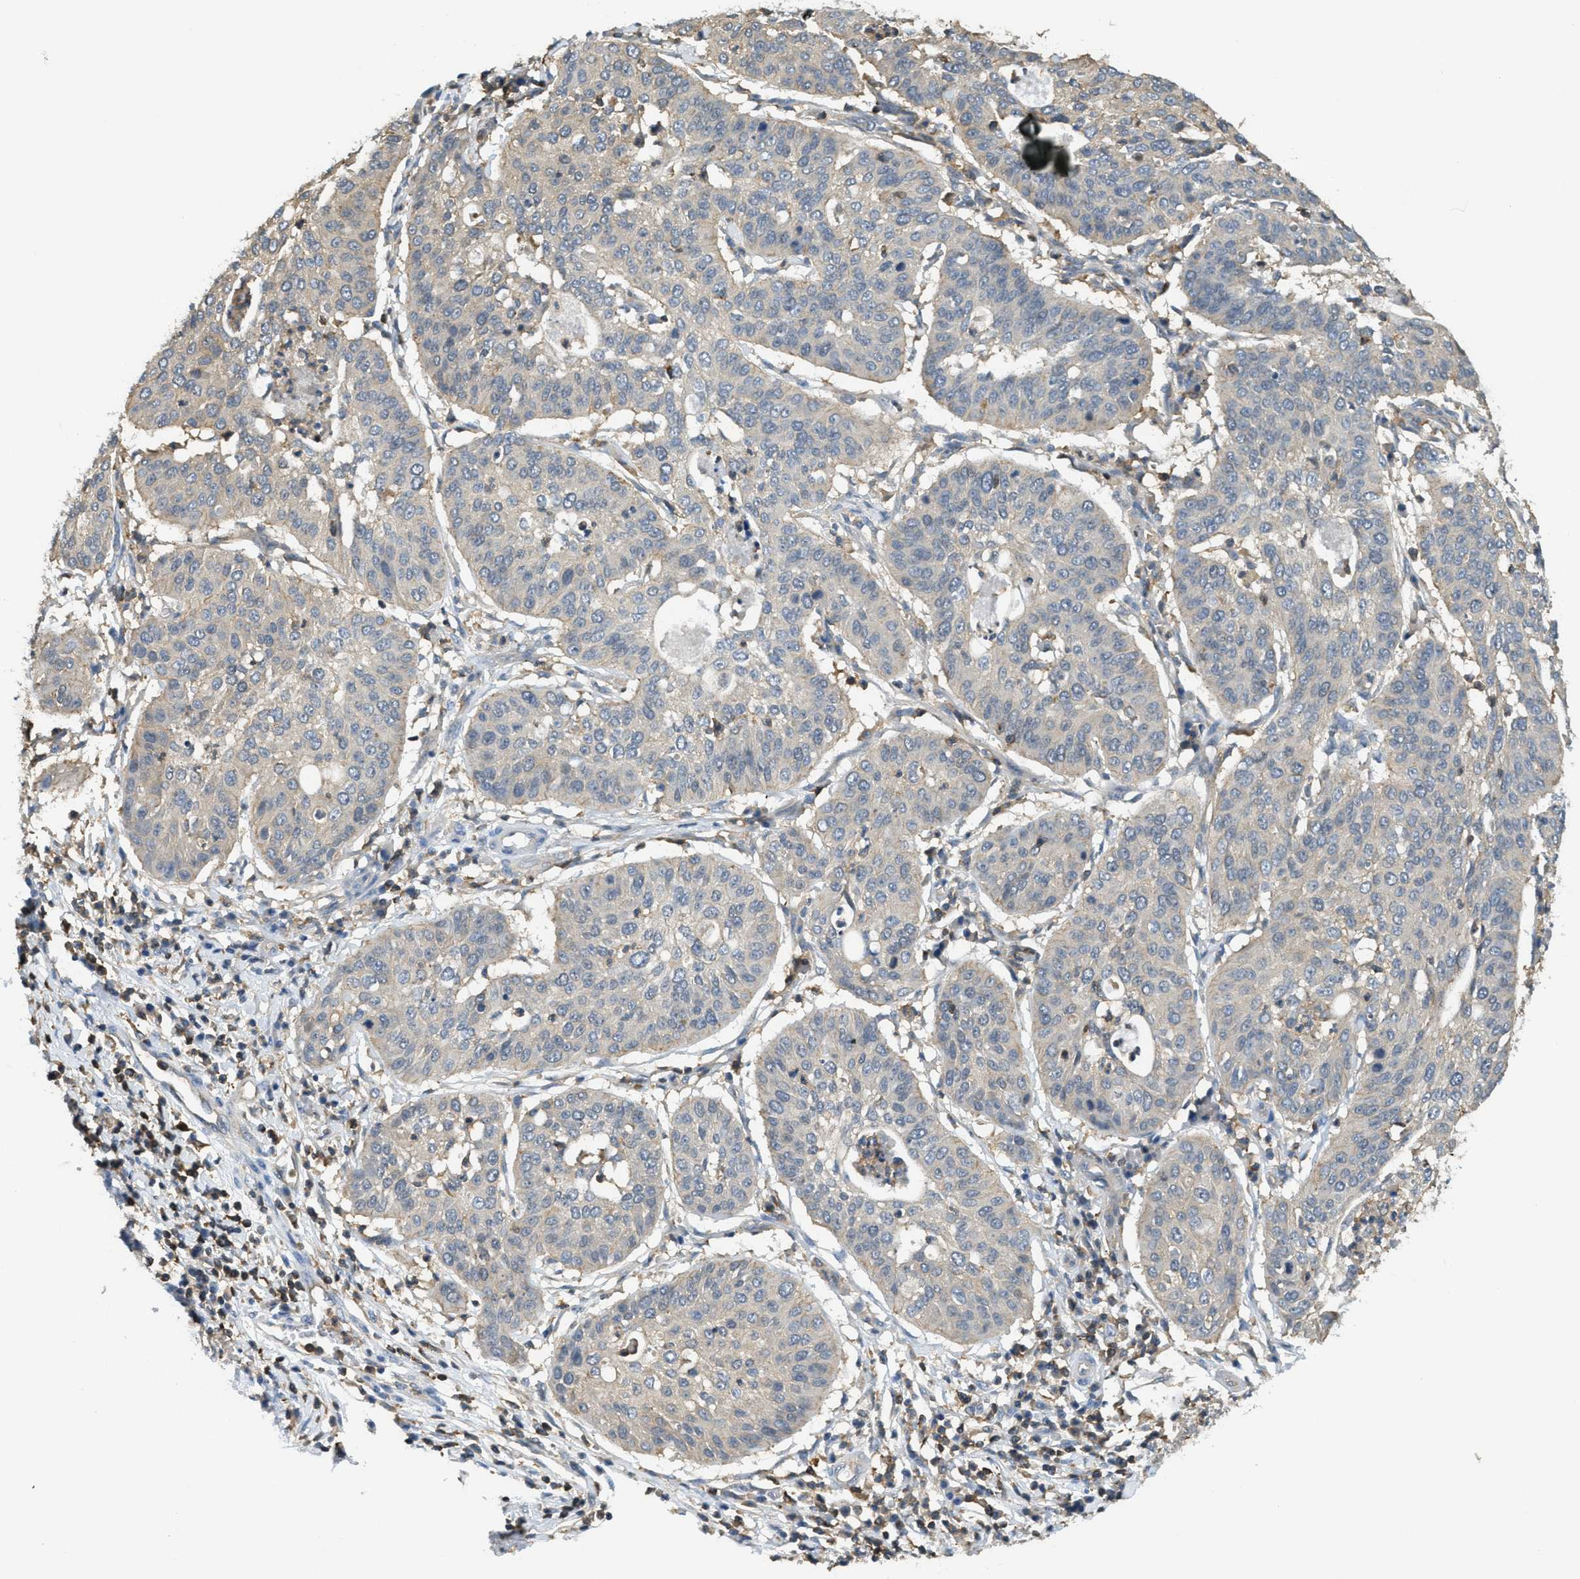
{"staining": {"intensity": "negative", "quantity": "none", "location": "none"}, "tissue": "cervical cancer", "cell_type": "Tumor cells", "image_type": "cancer", "snomed": [{"axis": "morphology", "description": "Normal tissue, NOS"}, {"axis": "morphology", "description": "Squamous cell carcinoma, NOS"}, {"axis": "topography", "description": "Cervix"}], "caption": "Tumor cells are negative for brown protein staining in cervical squamous cell carcinoma.", "gene": "GRIK2", "patient": {"sex": "female", "age": 39}}